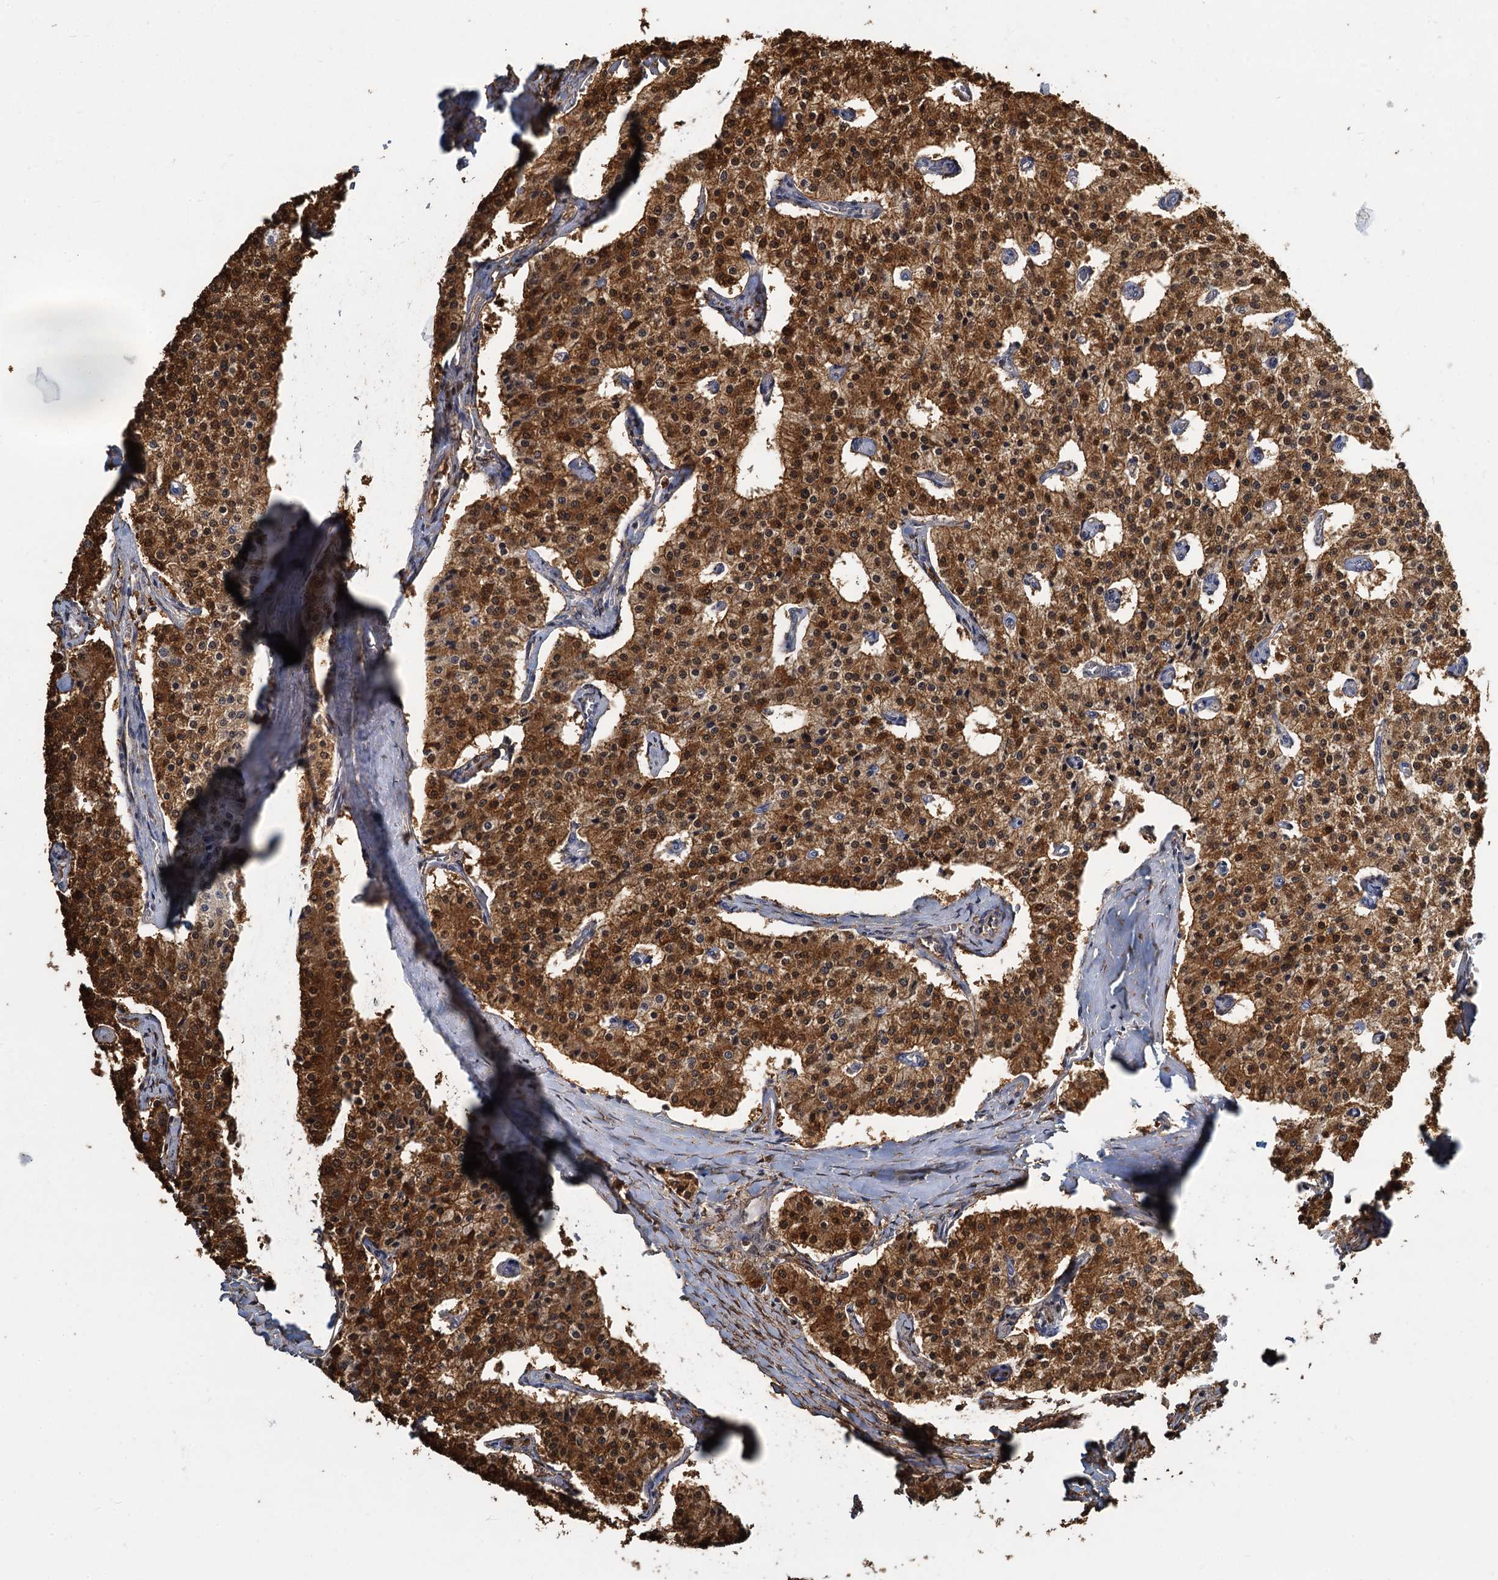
{"staining": {"intensity": "strong", "quantity": ">75%", "location": "cytoplasmic/membranous,nuclear"}, "tissue": "carcinoid", "cell_type": "Tumor cells", "image_type": "cancer", "snomed": [{"axis": "morphology", "description": "Carcinoid, malignant, NOS"}, {"axis": "topography", "description": "Colon"}], "caption": "Carcinoid stained with a protein marker demonstrates strong staining in tumor cells.", "gene": "S100A6", "patient": {"sex": "female", "age": 52}}